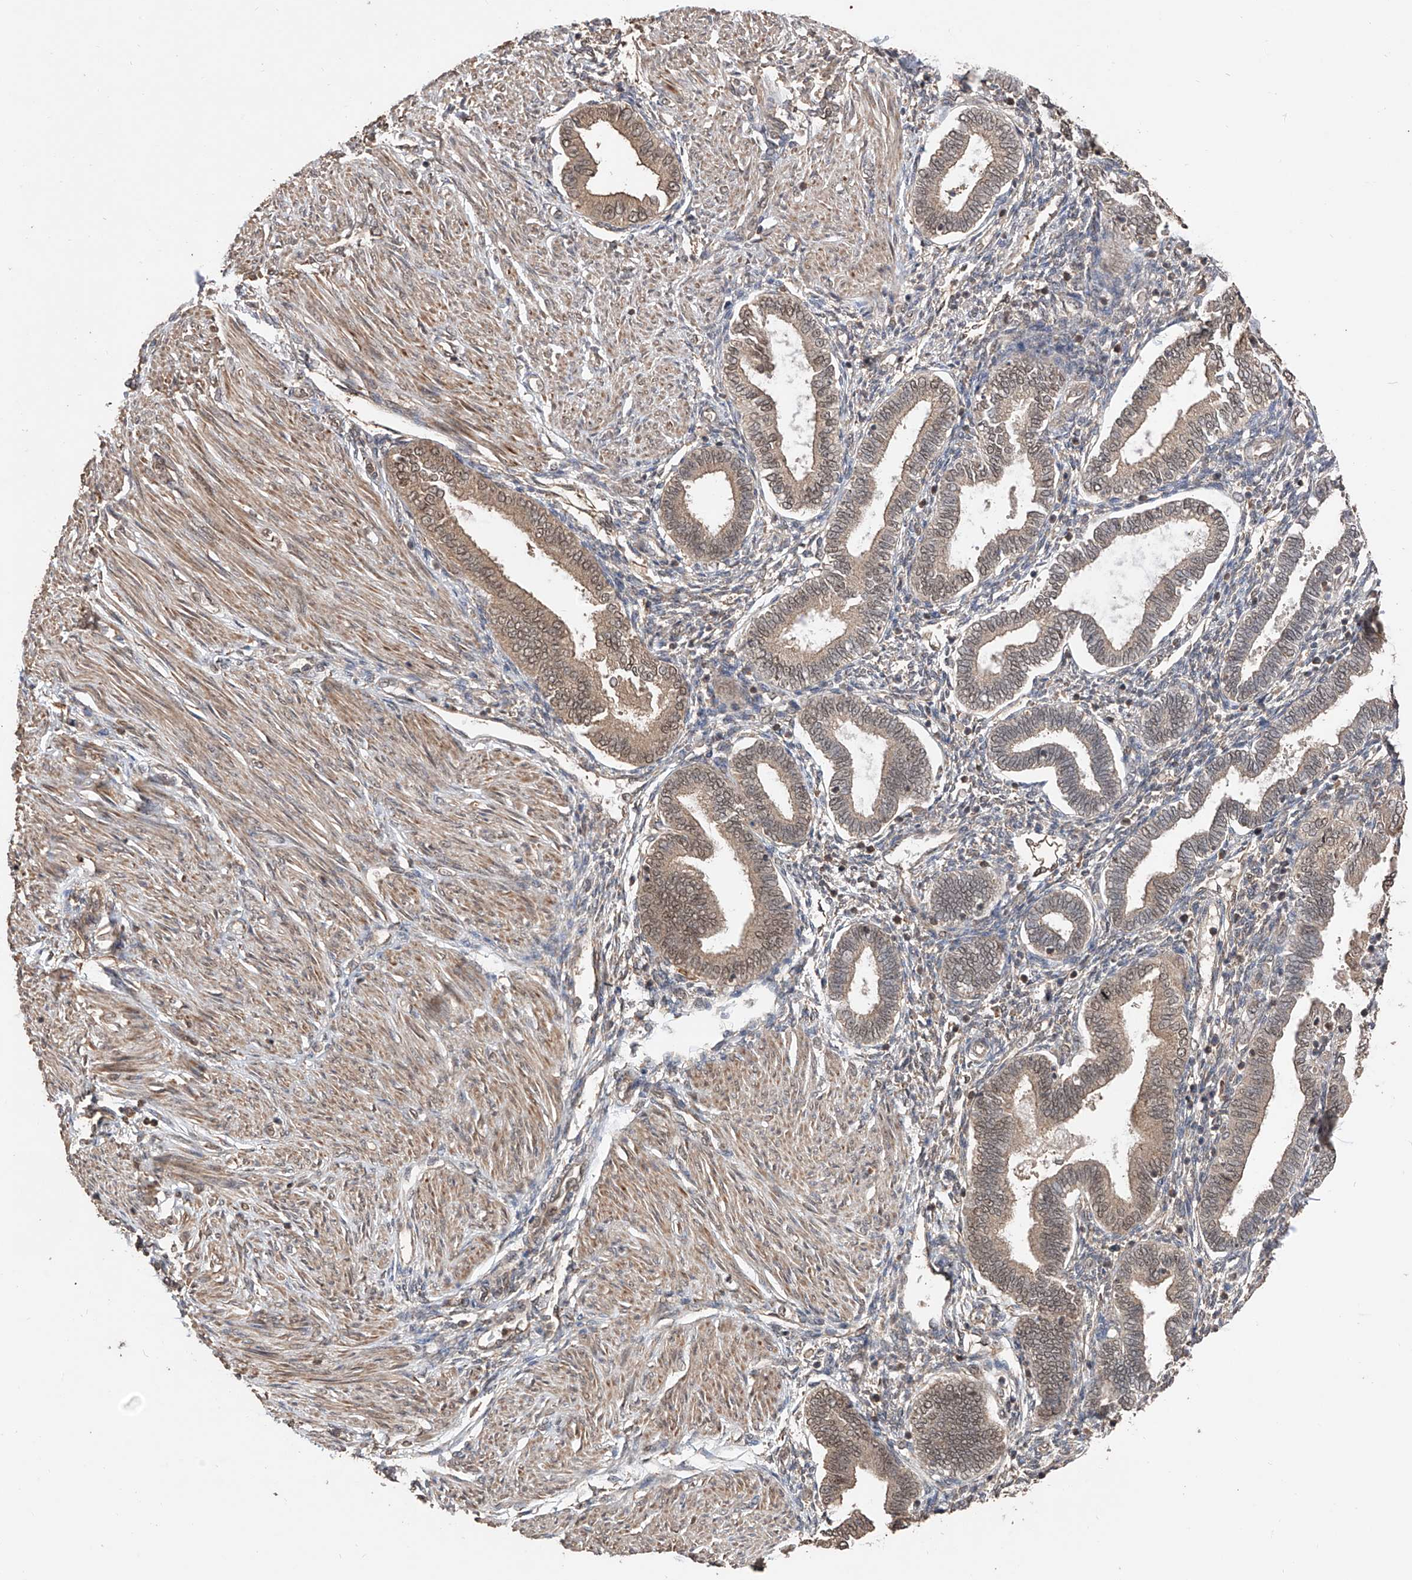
{"staining": {"intensity": "negative", "quantity": "none", "location": "none"}, "tissue": "endometrium", "cell_type": "Cells in endometrial stroma", "image_type": "normal", "snomed": [{"axis": "morphology", "description": "Normal tissue, NOS"}, {"axis": "topography", "description": "Endometrium"}], "caption": "Cells in endometrial stroma show no significant protein expression in unremarkable endometrium. The staining is performed using DAB brown chromogen with nuclei counter-stained in using hematoxylin.", "gene": "FAM135A", "patient": {"sex": "female", "age": 53}}